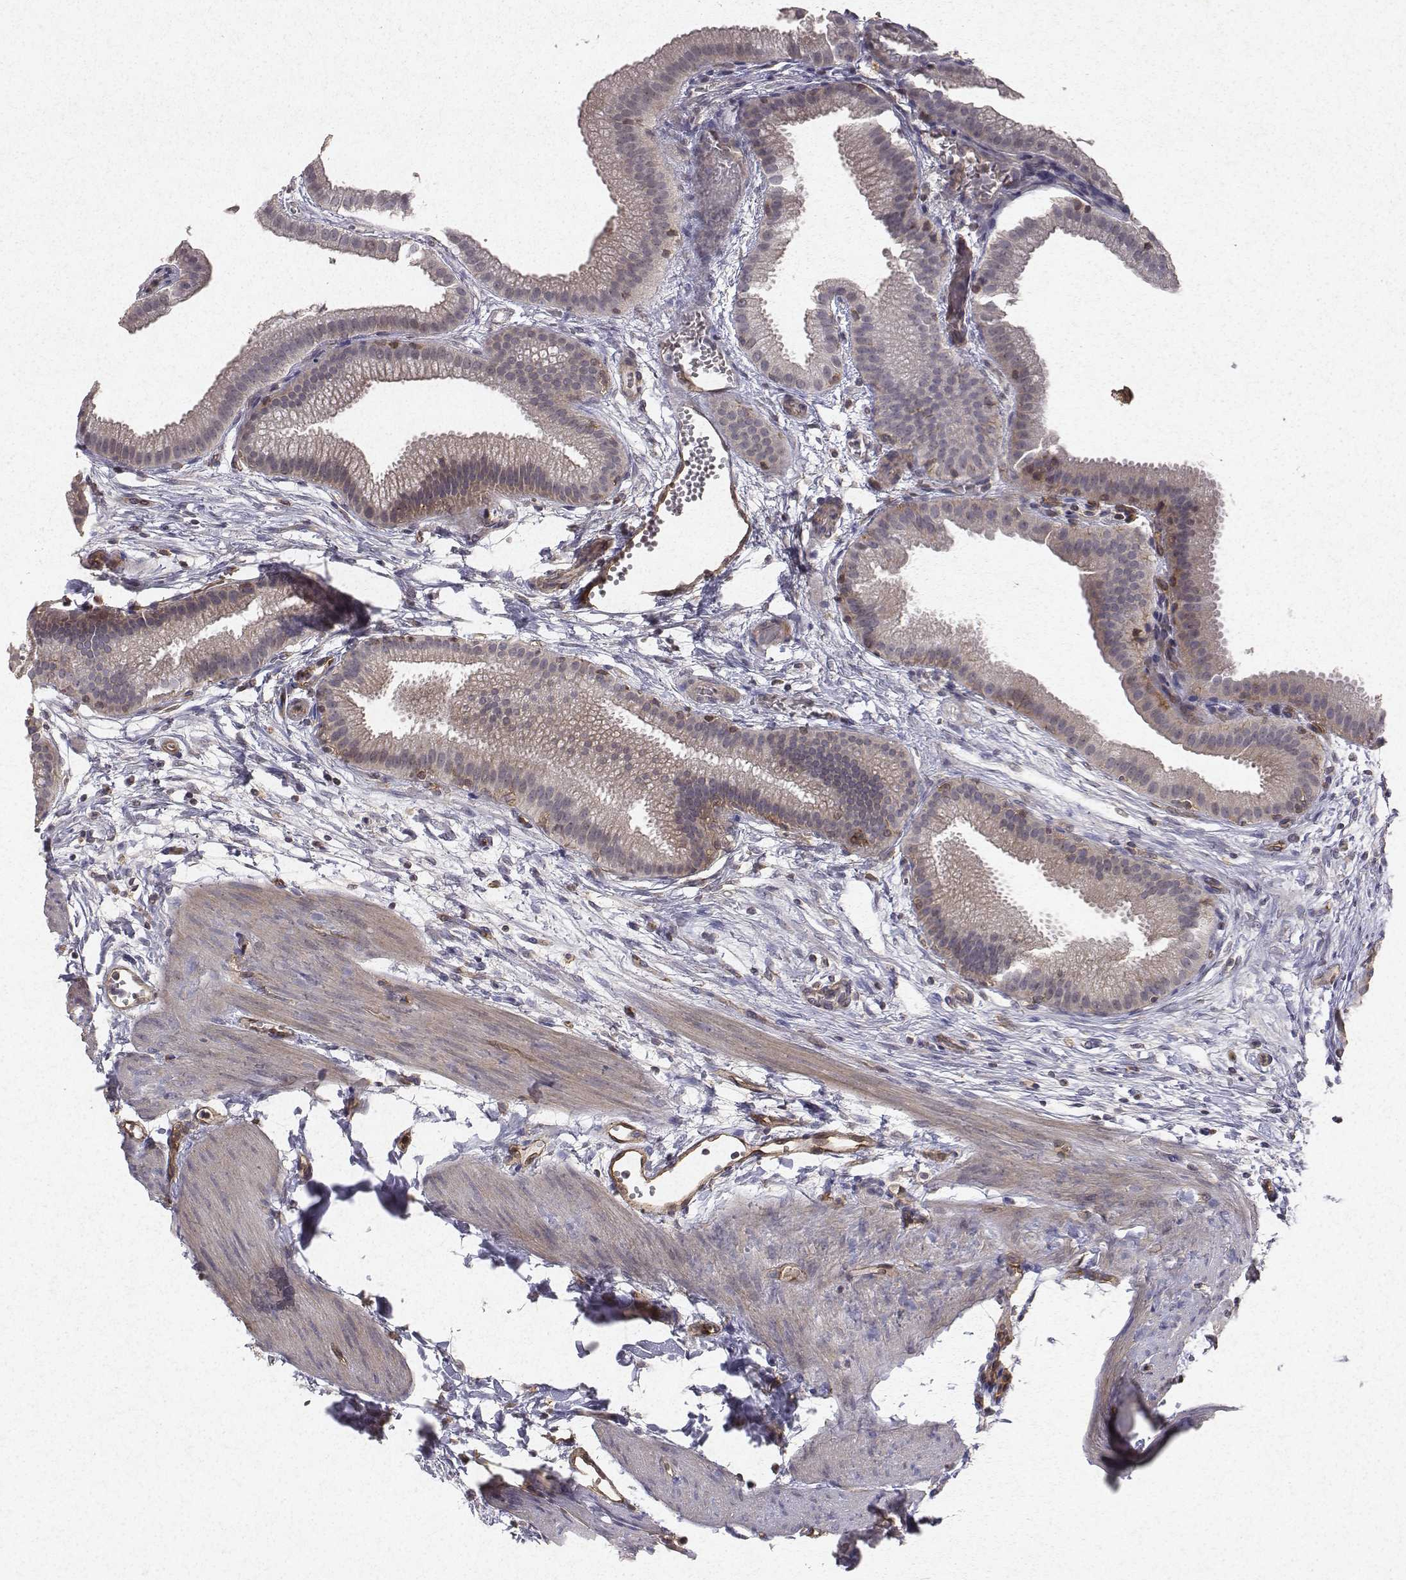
{"staining": {"intensity": "weak", "quantity": "<25%", "location": "cytoplasmic/membranous"}, "tissue": "gallbladder", "cell_type": "Glandular cells", "image_type": "normal", "snomed": [{"axis": "morphology", "description": "Normal tissue, NOS"}, {"axis": "topography", "description": "Gallbladder"}], "caption": "Glandular cells are negative for protein expression in benign human gallbladder. Nuclei are stained in blue.", "gene": "PTPRG", "patient": {"sex": "female", "age": 63}}